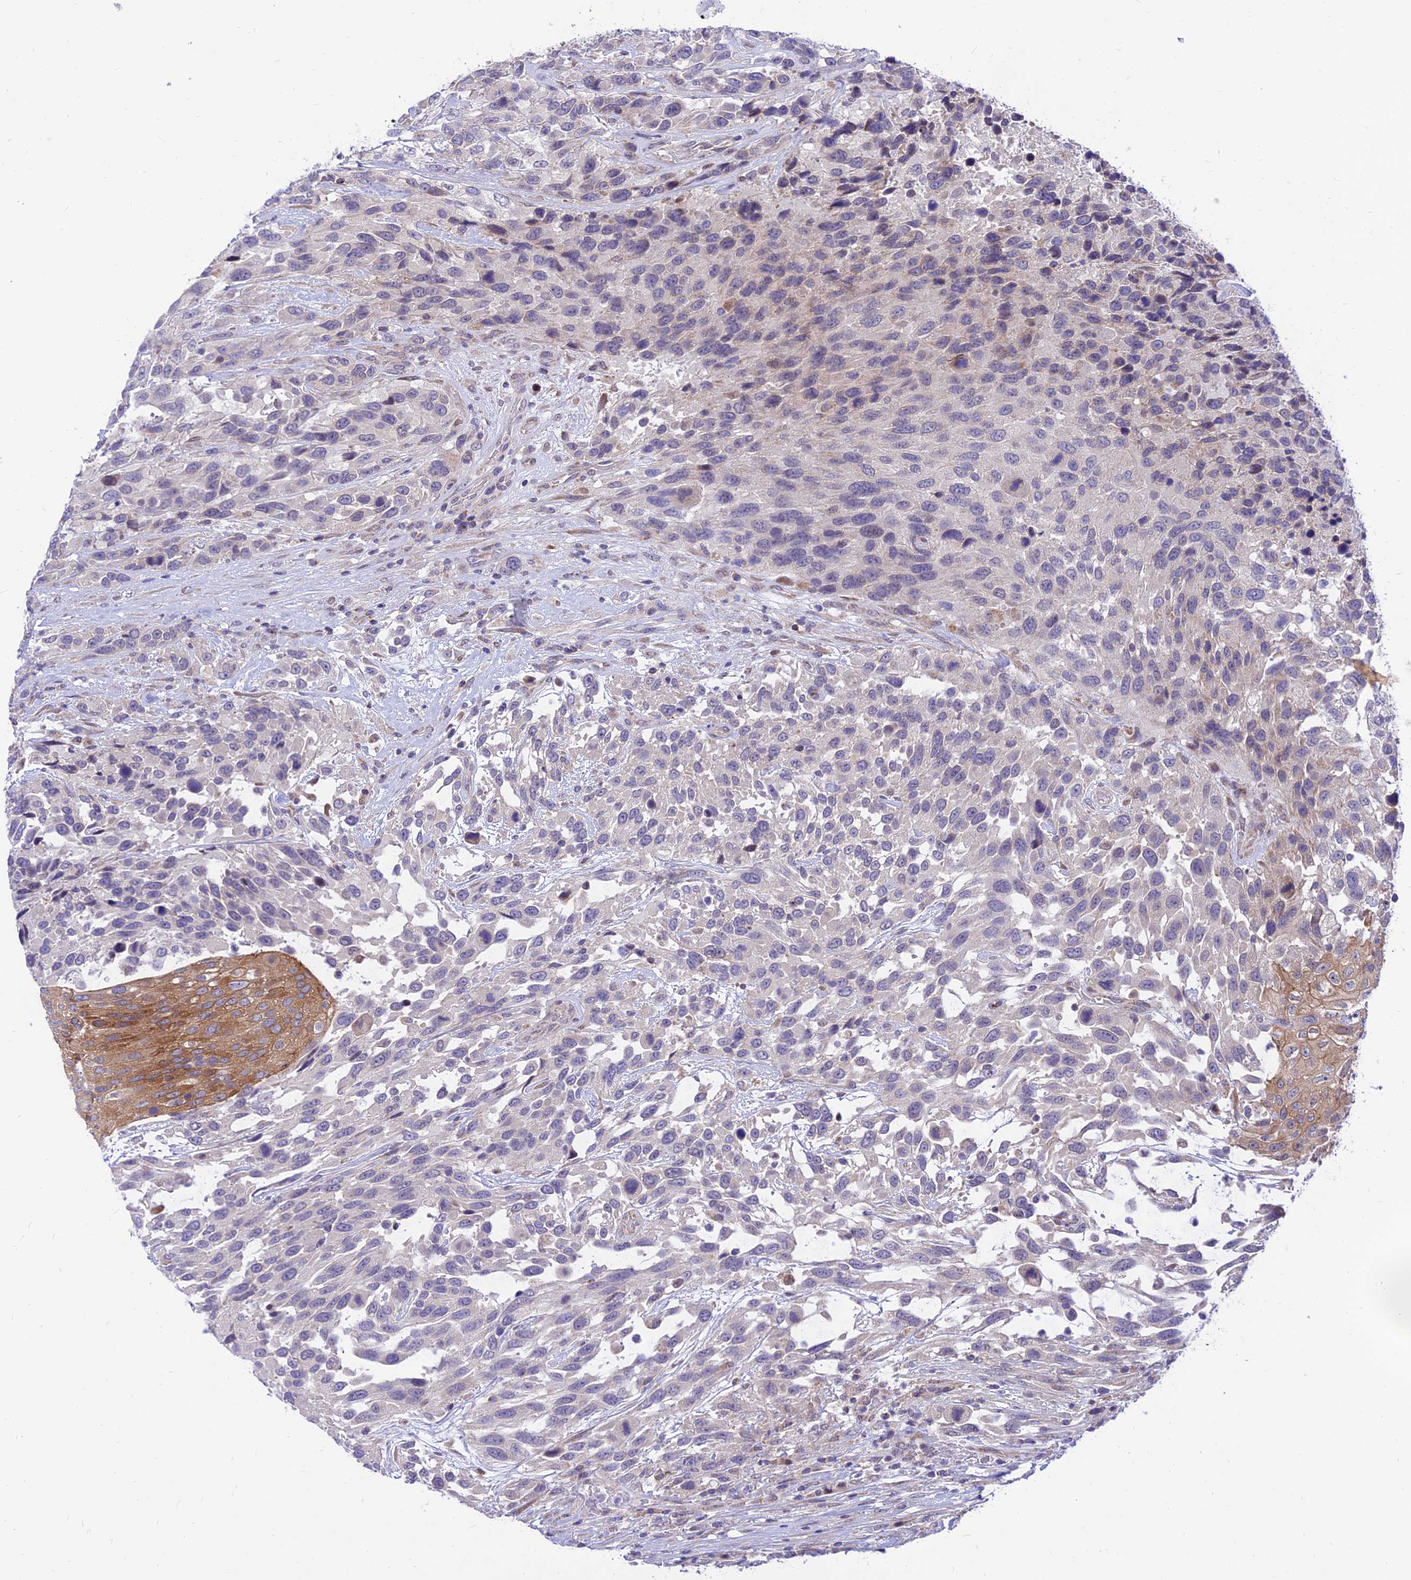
{"staining": {"intensity": "negative", "quantity": "none", "location": "none"}, "tissue": "urothelial cancer", "cell_type": "Tumor cells", "image_type": "cancer", "snomed": [{"axis": "morphology", "description": "Urothelial carcinoma, High grade"}, {"axis": "topography", "description": "Urinary bladder"}], "caption": "Tumor cells show no significant positivity in urothelial carcinoma (high-grade).", "gene": "C6orf132", "patient": {"sex": "female", "age": 70}}